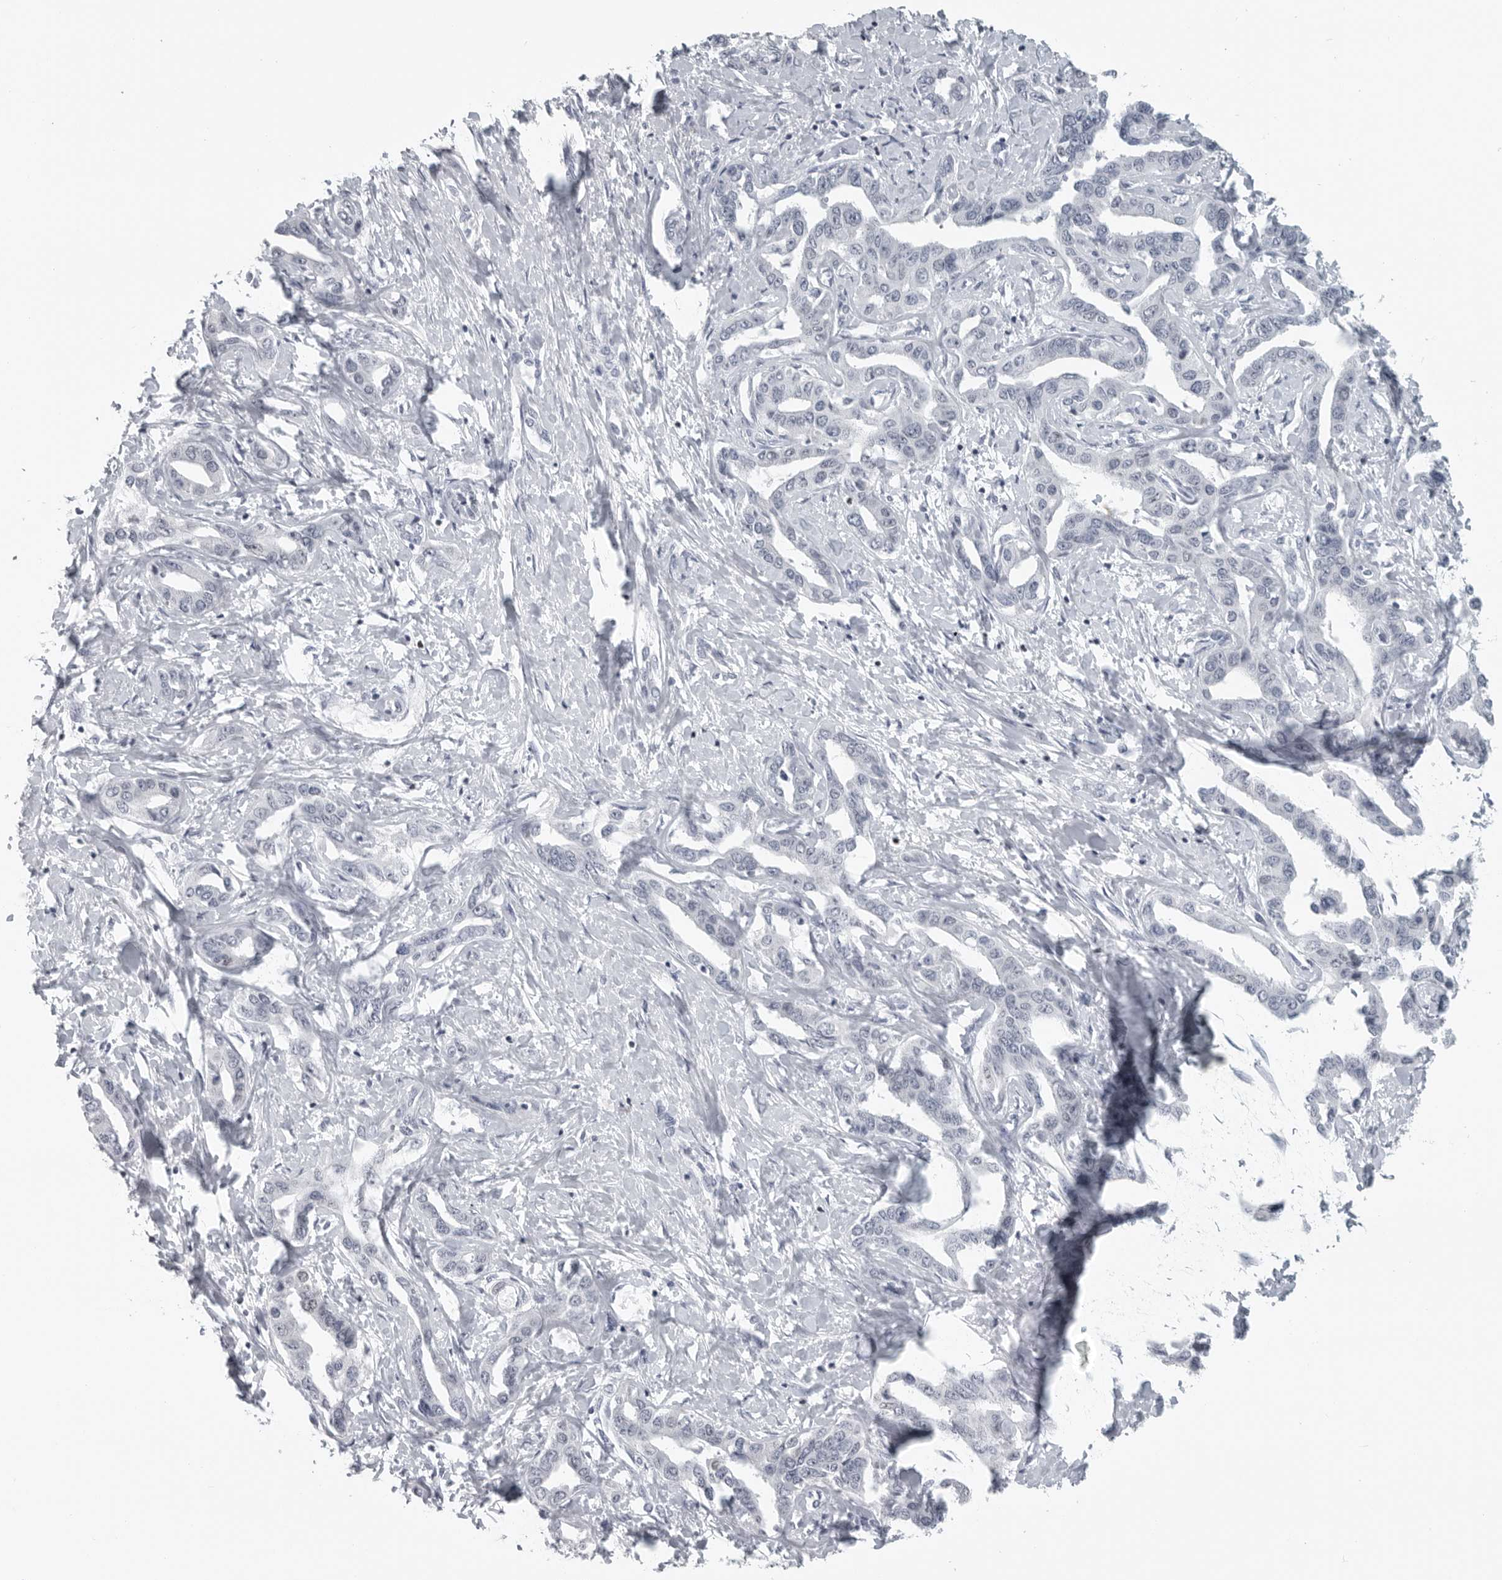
{"staining": {"intensity": "negative", "quantity": "none", "location": "none"}, "tissue": "liver cancer", "cell_type": "Tumor cells", "image_type": "cancer", "snomed": [{"axis": "morphology", "description": "Cholangiocarcinoma"}, {"axis": "topography", "description": "Liver"}], "caption": "The micrograph reveals no staining of tumor cells in liver cancer.", "gene": "SATB2", "patient": {"sex": "male", "age": 59}}